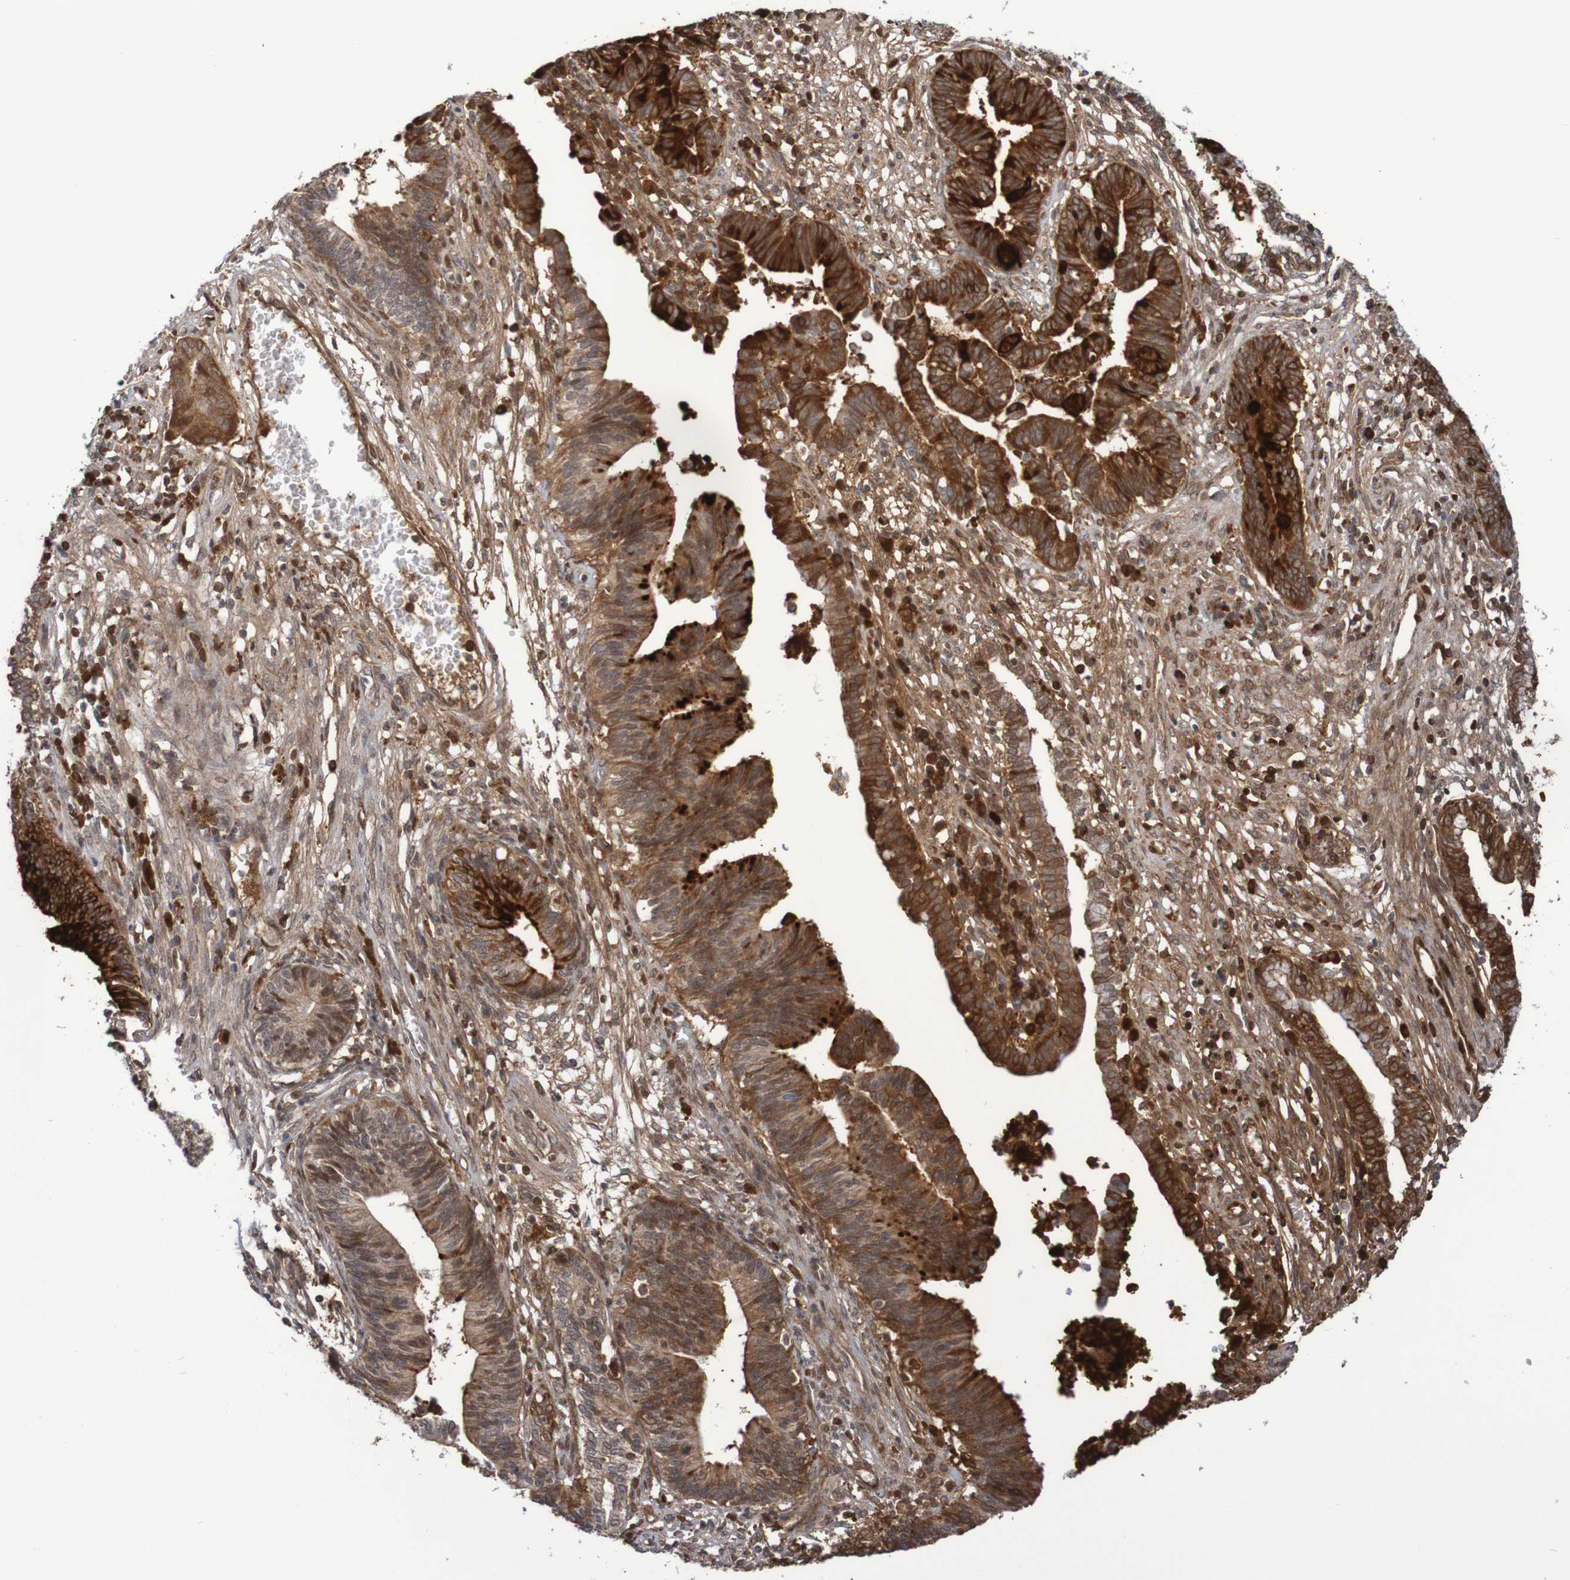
{"staining": {"intensity": "strong", "quantity": ">75%", "location": "cytoplasmic/membranous"}, "tissue": "cervical cancer", "cell_type": "Tumor cells", "image_type": "cancer", "snomed": [{"axis": "morphology", "description": "Adenocarcinoma, NOS"}, {"axis": "topography", "description": "Cervix"}], "caption": "Strong cytoplasmic/membranous protein expression is present in about >75% of tumor cells in cervical cancer (adenocarcinoma). Nuclei are stained in blue.", "gene": "ITLN1", "patient": {"sex": "female", "age": 44}}